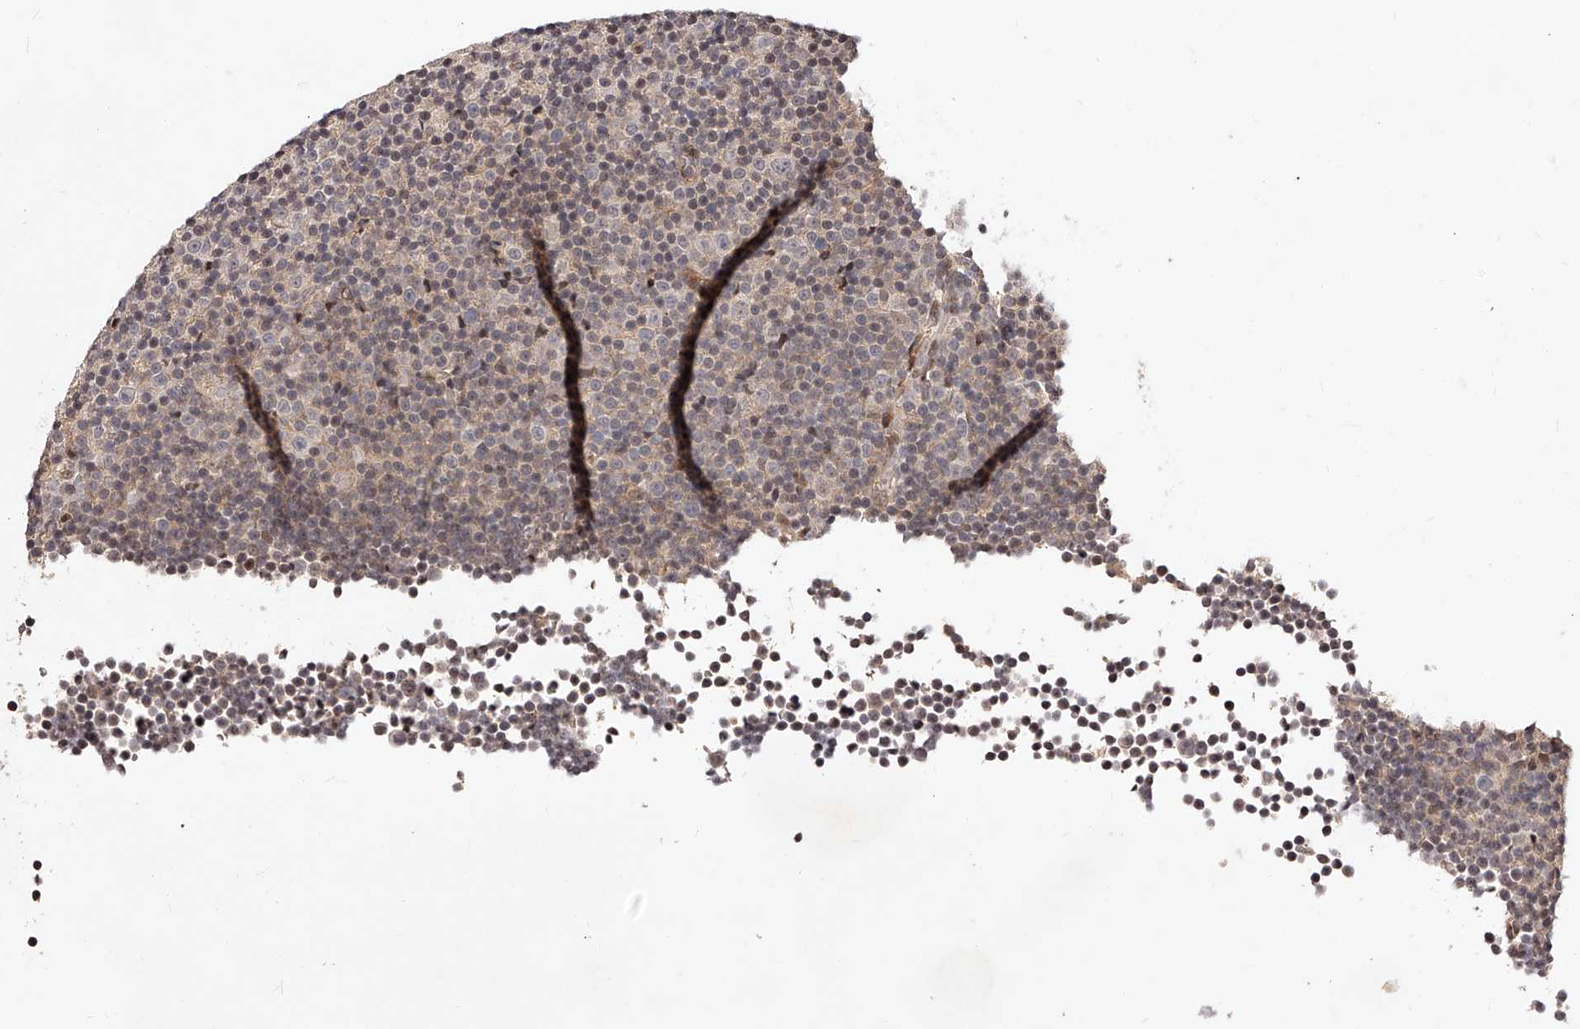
{"staining": {"intensity": "weak", "quantity": "<25%", "location": "cytoplasmic/membranous"}, "tissue": "lymphoma", "cell_type": "Tumor cells", "image_type": "cancer", "snomed": [{"axis": "morphology", "description": "Malignant lymphoma, non-Hodgkin's type, Low grade"}, {"axis": "topography", "description": "Lymph node"}], "caption": "Tumor cells are negative for protein expression in human malignant lymphoma, non-Hodgkin's type (low-grade). The staining was performed using DAB (3,3'-diaminobenzidine) to visualize the protein expression in brown, while the nuclei were stained in blue with hematoxylin (Magnification: 20x).", "gene": "CUL7", "patient": {"sex": "female", "age": 67}}